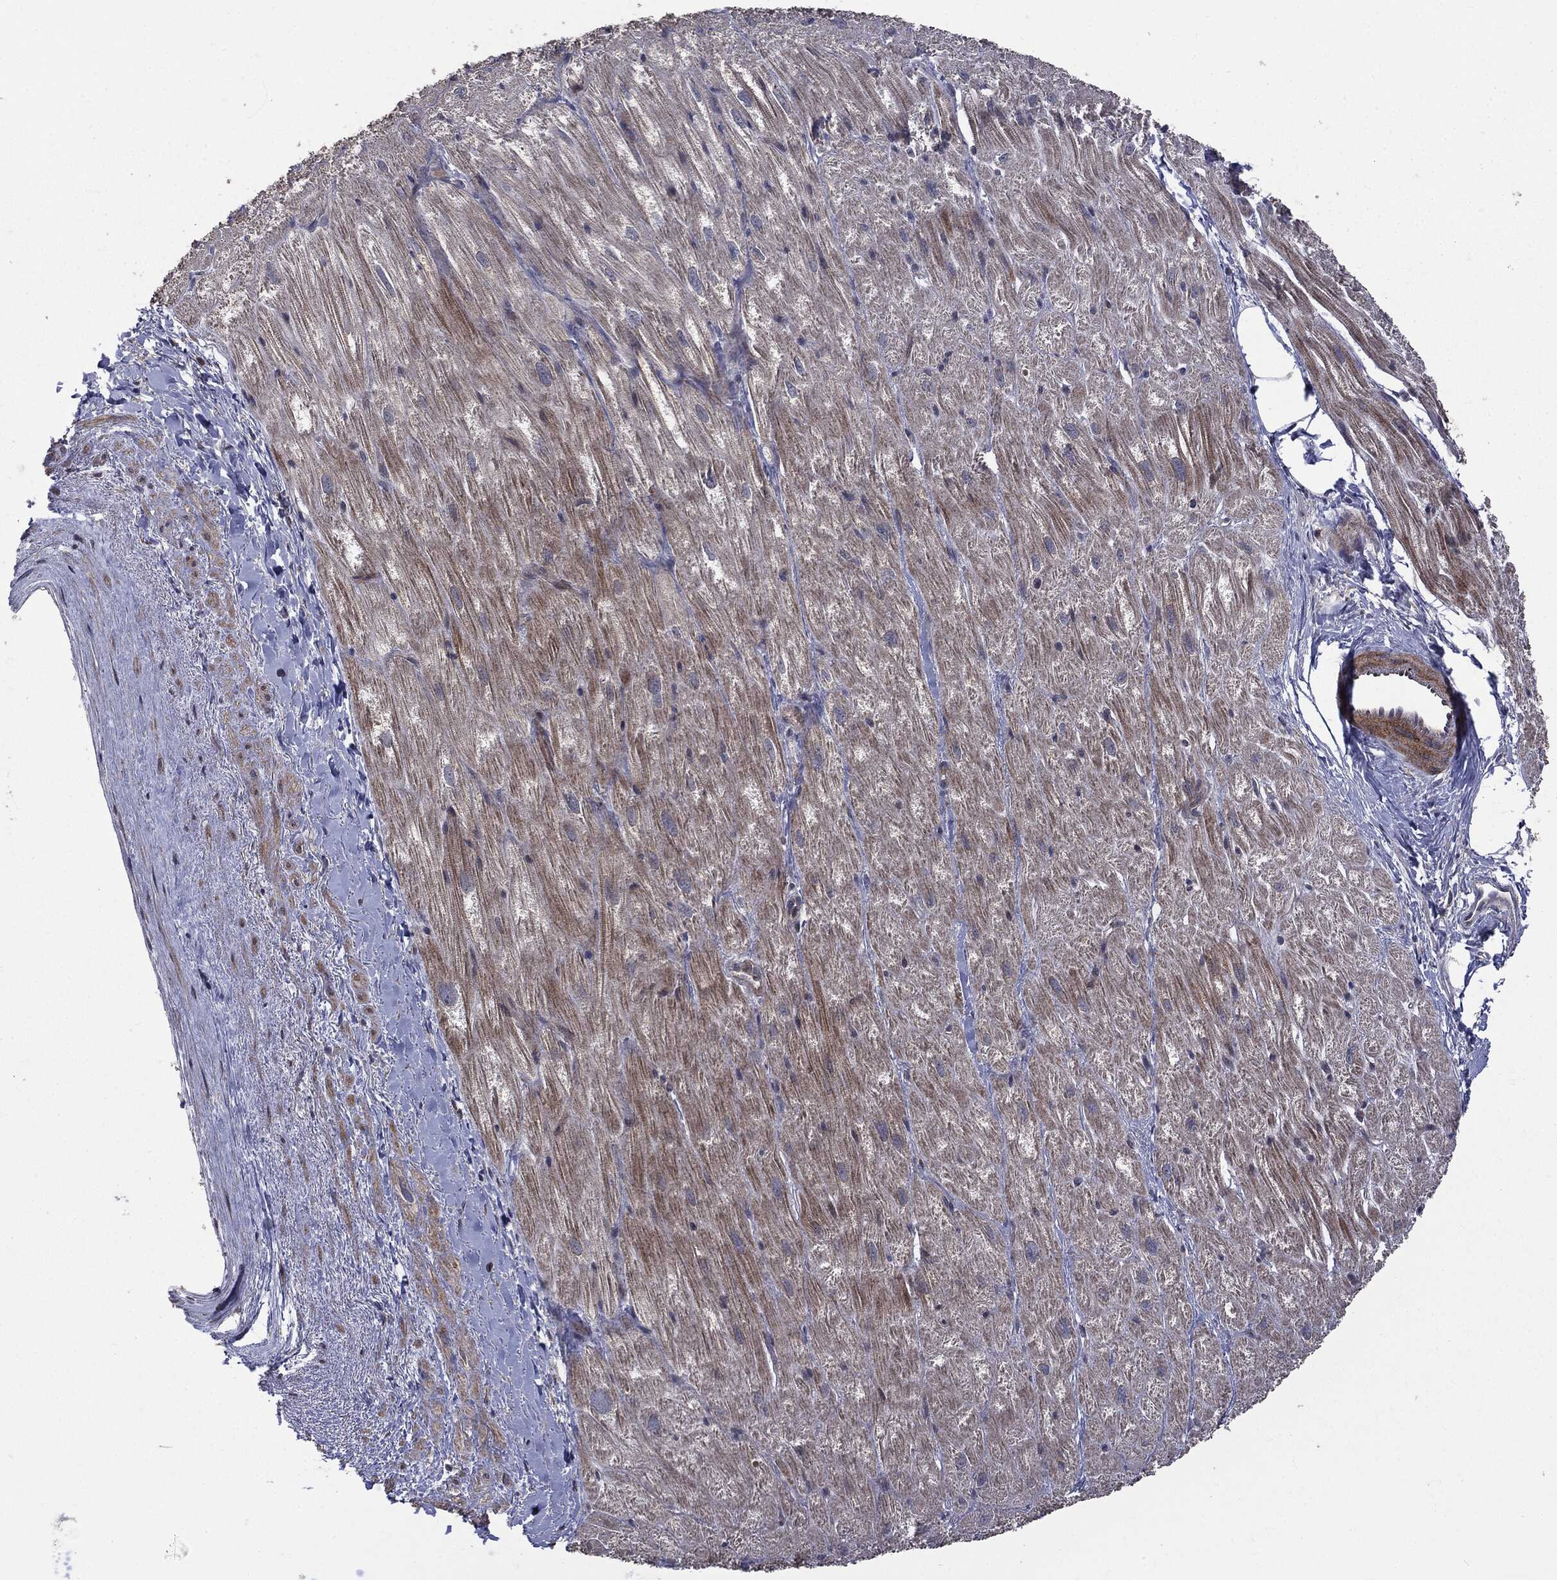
{"staining": {"intensity": "moderate", "quantity": "<25%", "location": "cytoplasmic/membranous"}, "tissue": "heart muscle", "cell_type": "Cardiomyocytes", "image_type": "normal", "snomed": [{"axis": "morphology", "description": "Normal tissue, NOS"}, {"axis": "topography", "description": "Heart"}], "caption": "The photomicrograph demonstrates immunohistochemical staining of benign heart muscle. There is moderate cytoplasmic/membranous expression is seen in approximately <25% of cardiomyocytes. (IHC, brightfield microscopy, high magnification).", "gene": "MTOR", "patient": {"sex": "male", "age": 62}}